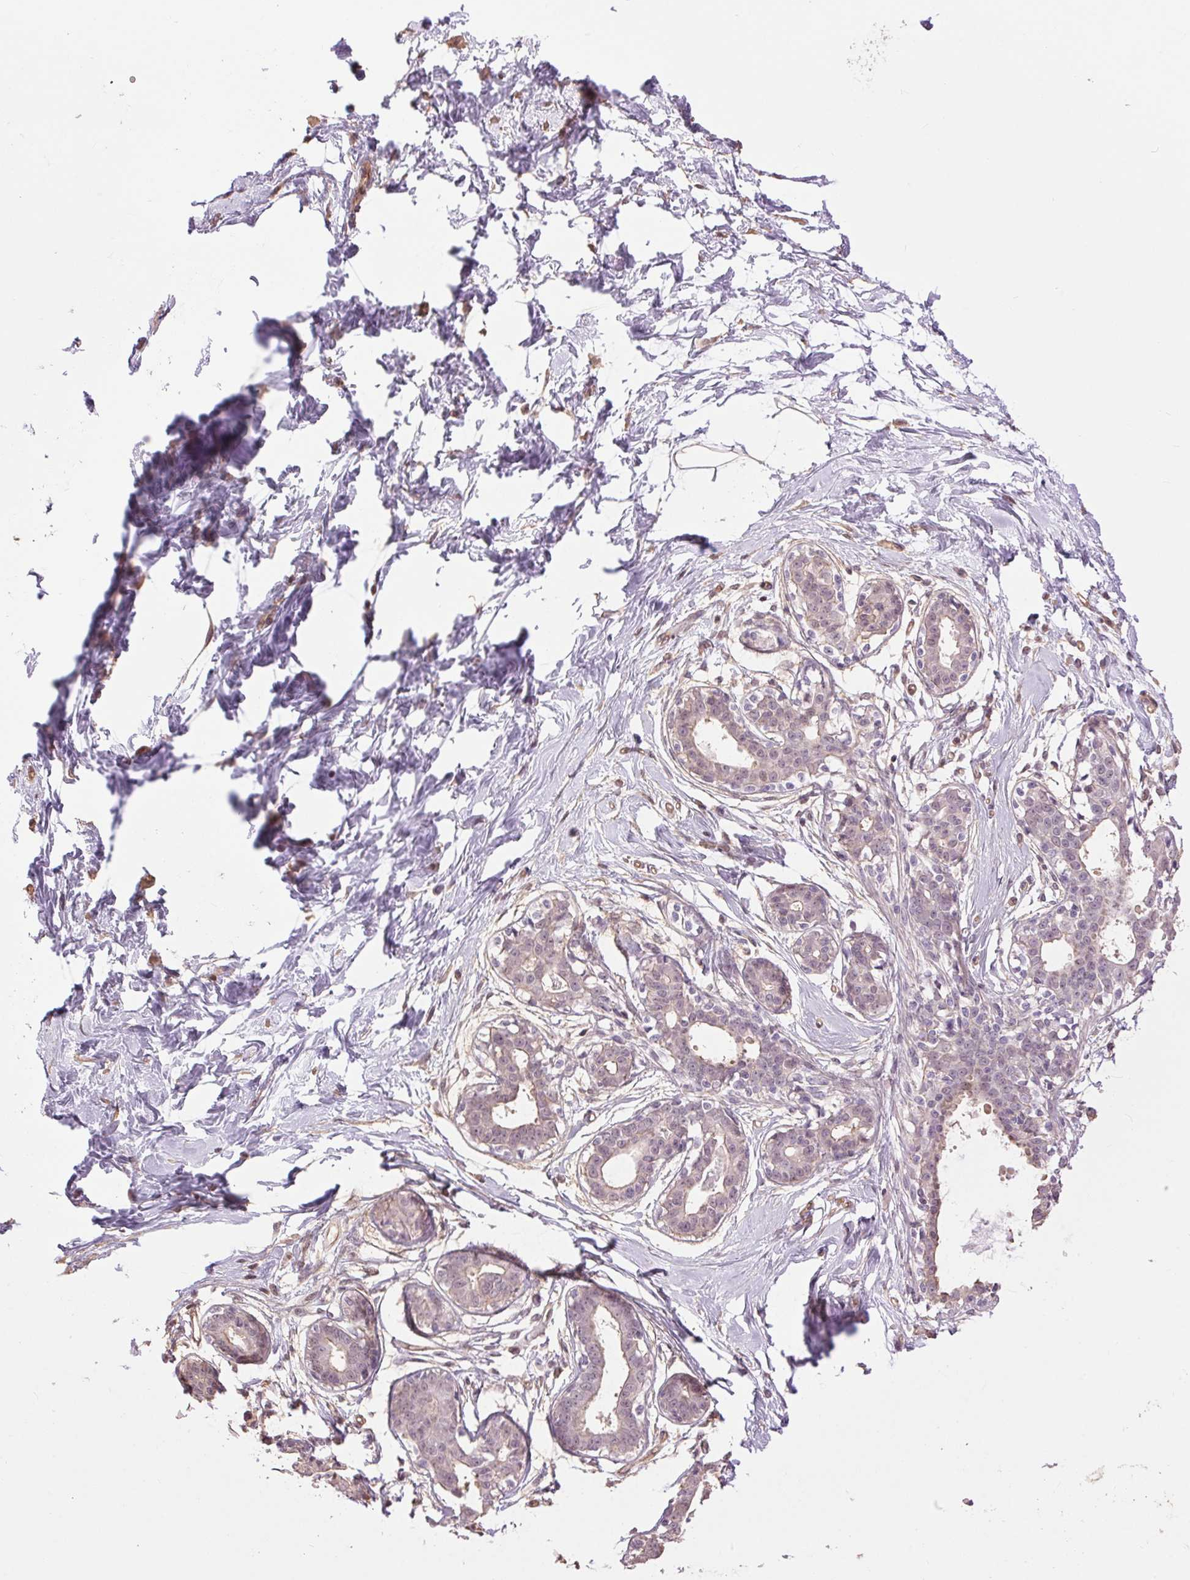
{"staining": {"intensity": "negative", "quantity": "none", "location": "none"}, "tissue": "breast", "cell_type": "Adipocytes", "image_type": "normal", "snomed": [{"axis": "morphology", "description": "Normal tissue, NOS"}, {"axis": "topography", "description": "Breast"}], "caption": "IHC histopathology image of unremarkable breast: human breast stained with DAB shows no significant protein expression in adipocytes.", "gene": "PALM", "patient": {"sex": "female", "age": 45}}